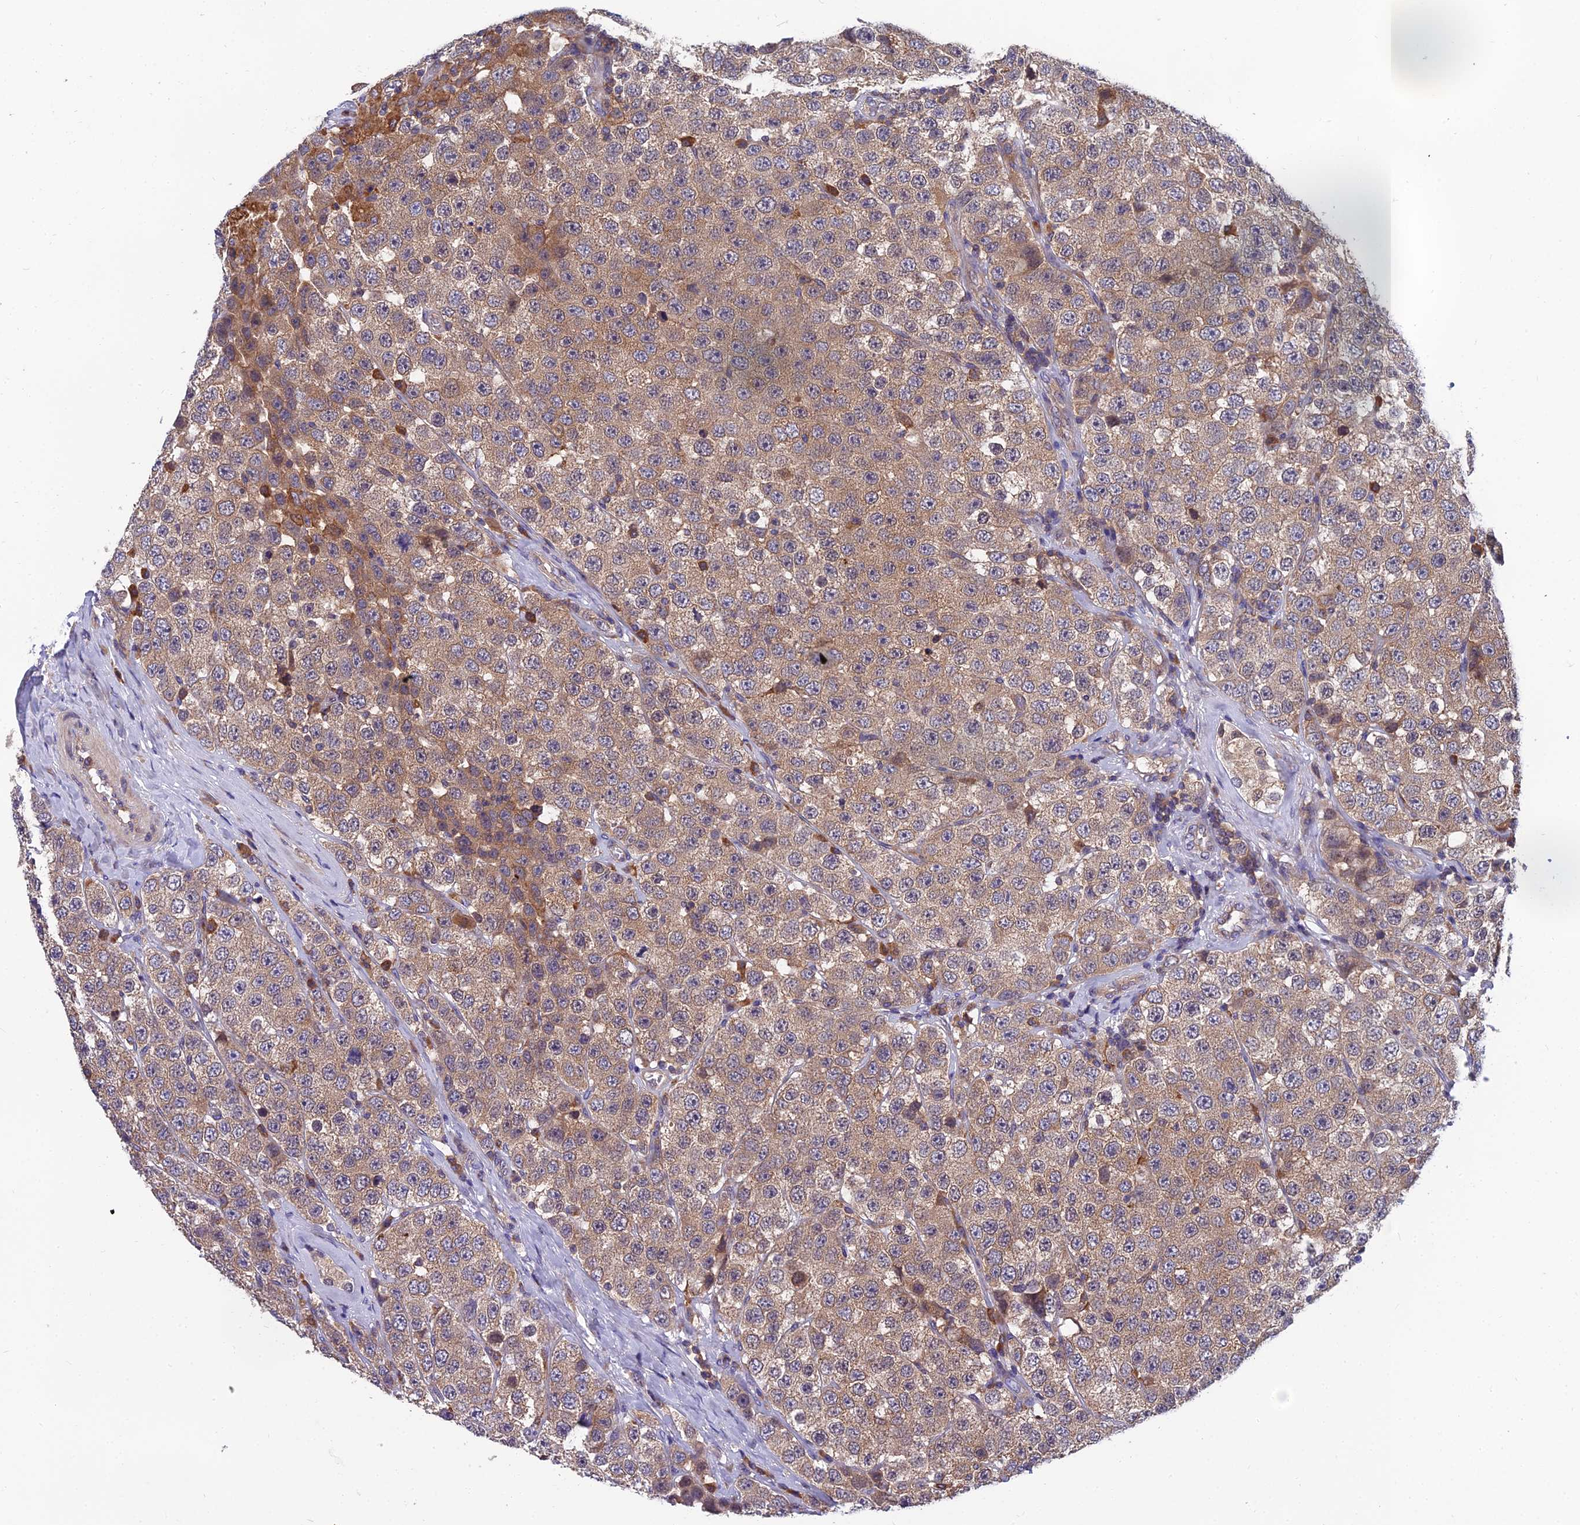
{"staining": {"intensity": "weak", "quantity": ">75%", "location": "cytoplasmic/membranous"}, "tissue": "testis cancer", "cell_type": "Tumor cells", "image_type": "cancer", "snomed": [{"axis": "morphology", "description": "Seminoma, NOS"}, {"axis": "topography", "description": "Testis"}], "caption": "Protein expression by immunohistochemistry (IHC) demonstrates weak cytoplasmic/membranous staining in approximately >75% of tumor cells in seminoma (testis).", "gene": "UMAD1", "patient": {"sex": "male", "age": 28}}